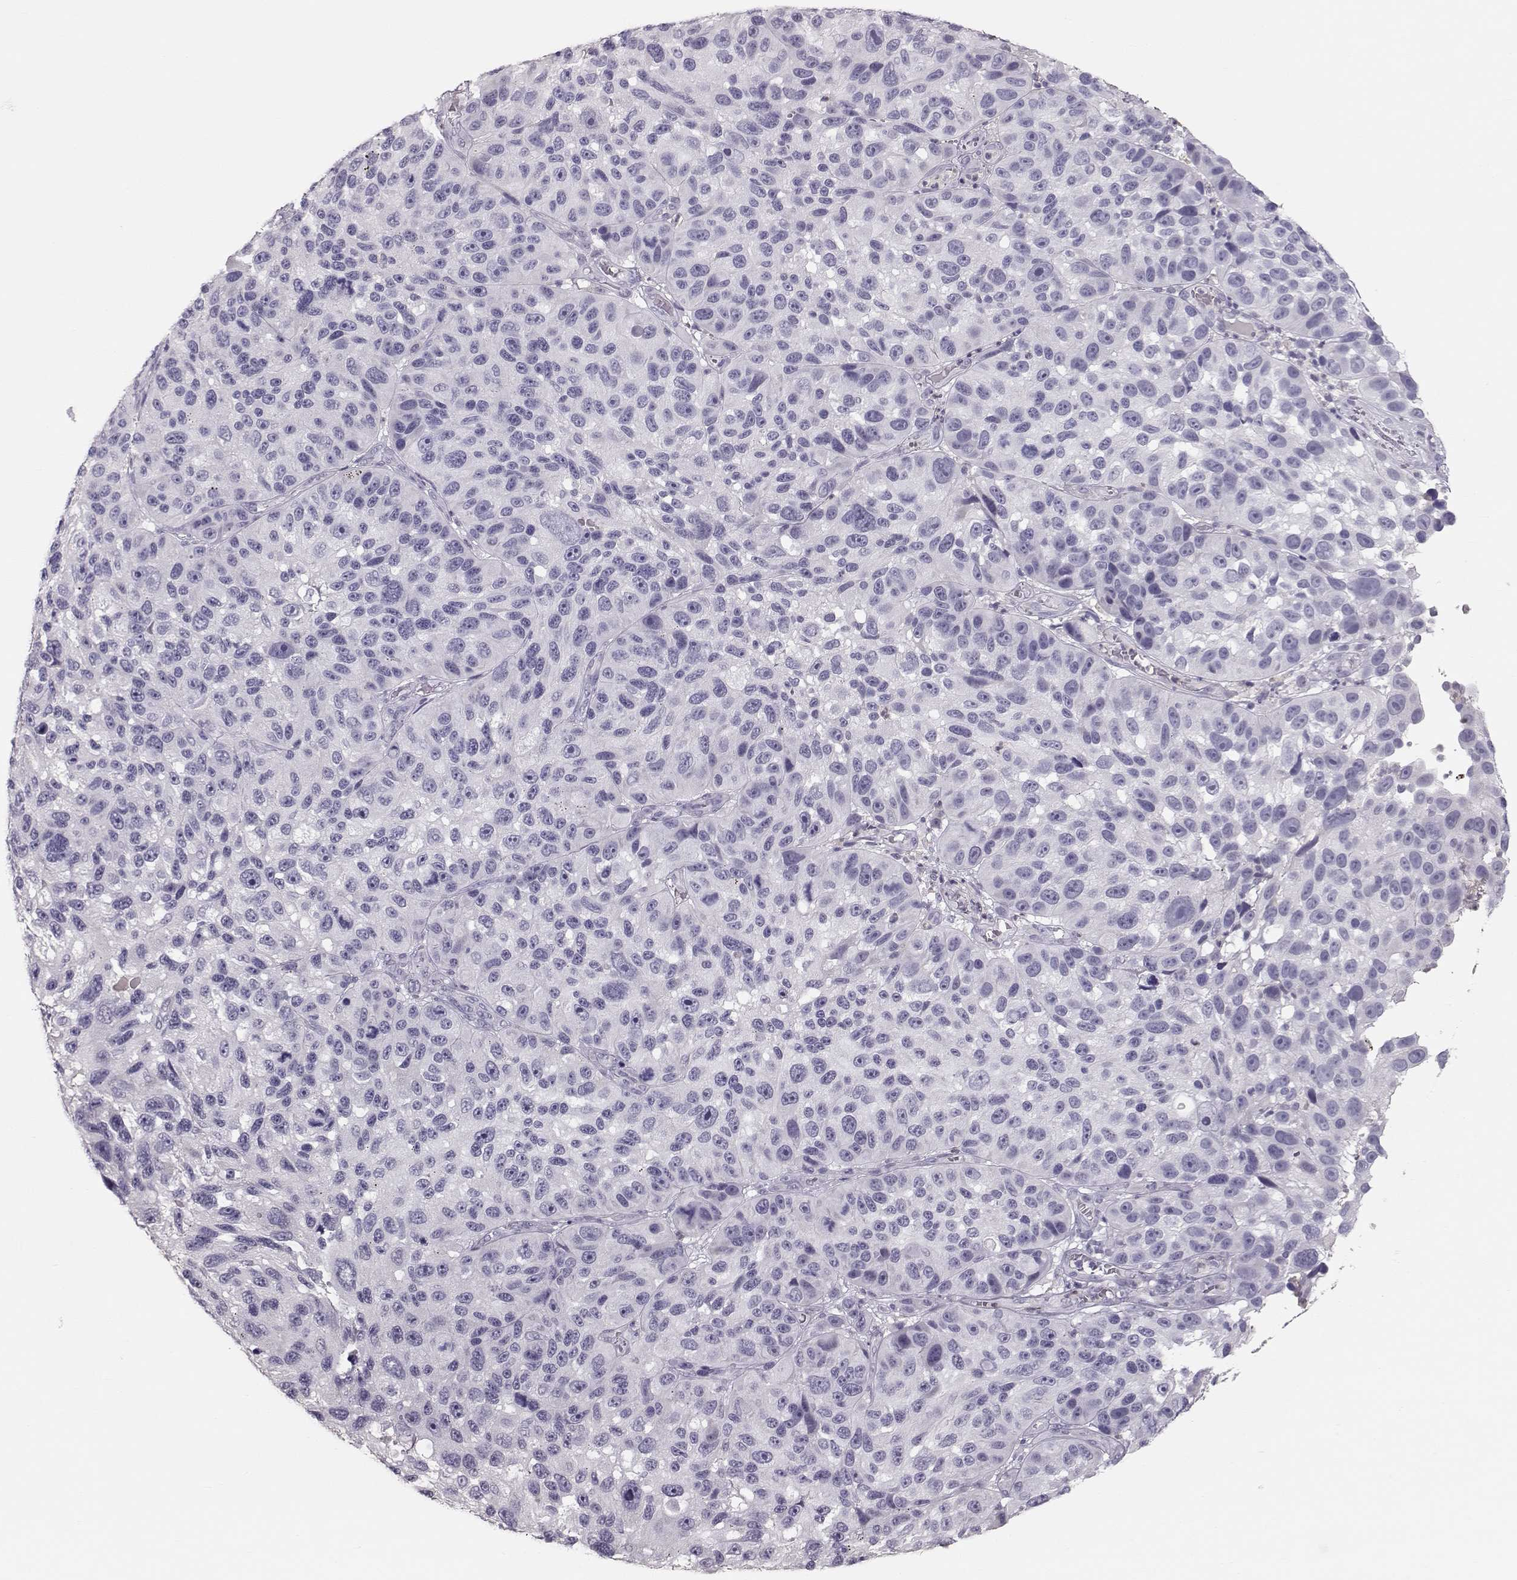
{"staining": {"intensity": "negative", "quantity": "none", "location": "none"}, "tissue": "melanoma", "cell_type": "Tumor cells", "image_type": "cancer", "snomed": [{"axis": "morphology", "description": "Malignant melanoma, NOS"}, {"axis": "topography", "description": "Skin"}], "caption": "High magnification brightfield microscopy of malignant melanoma stained with DAB (3,3'-diaminobenzidine) (brown) and counterstained with hematoxylin (blue): tumor cells show no significant staining.", "gene": "POU1F1", "patient": {"sex": "male", "age": 53}}